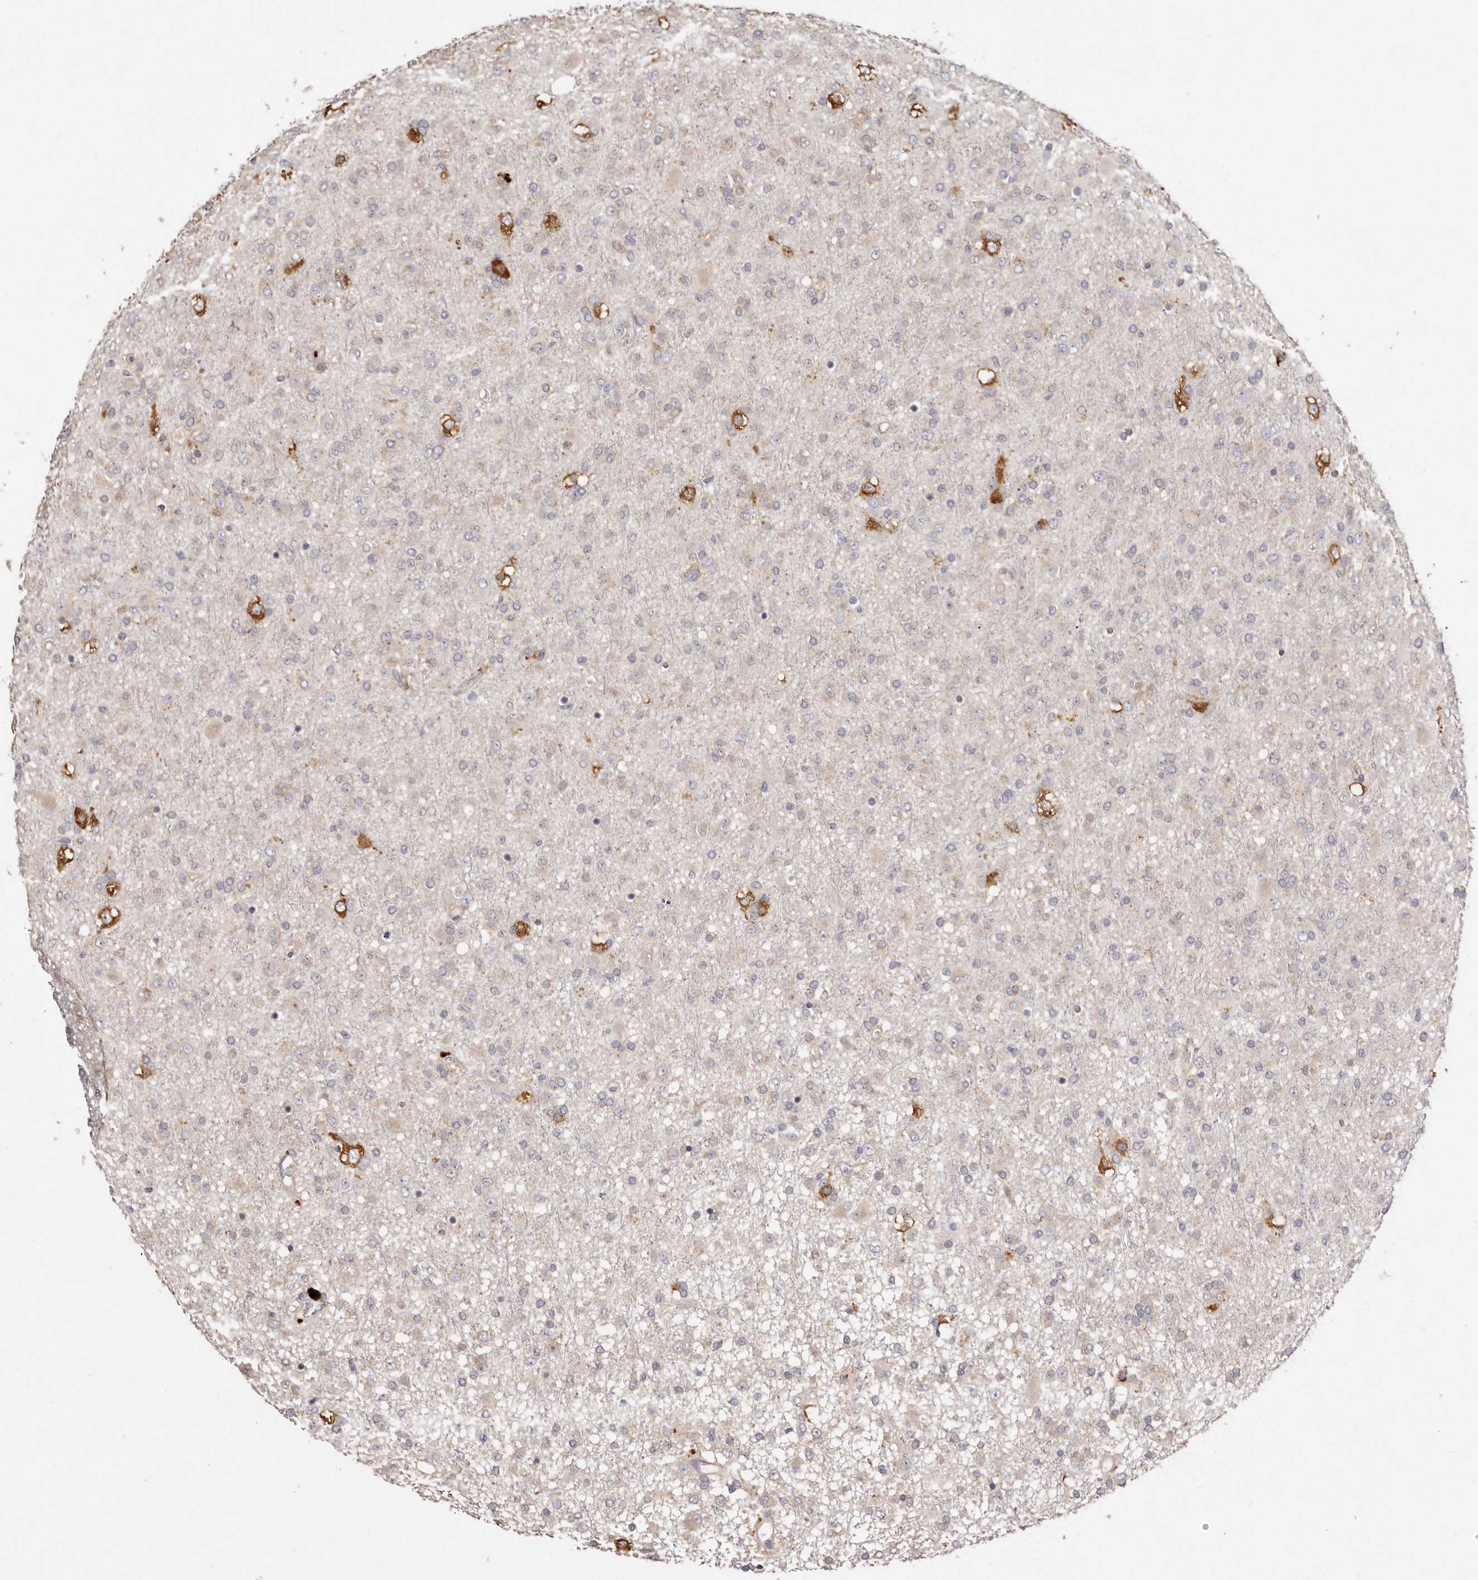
{"staining": {"intensity": "negative", "quantity": "none", "location": "none"}, "tissue": "glioma", "cell_type": "Tumor cells", "image_type": "cancer", "snomed": [{"axis": "morphology", "description": "Glioma, malignant, Low grade"}, {"axis": "topography", "description": "Brain"}], "caption": "This is an immunohistochemistry (IHC) photomicrograph of human glioma. There is no expression in tumor cells.", "gene": "FAM167B", "patient": {"sex": "male", "age": 65}}